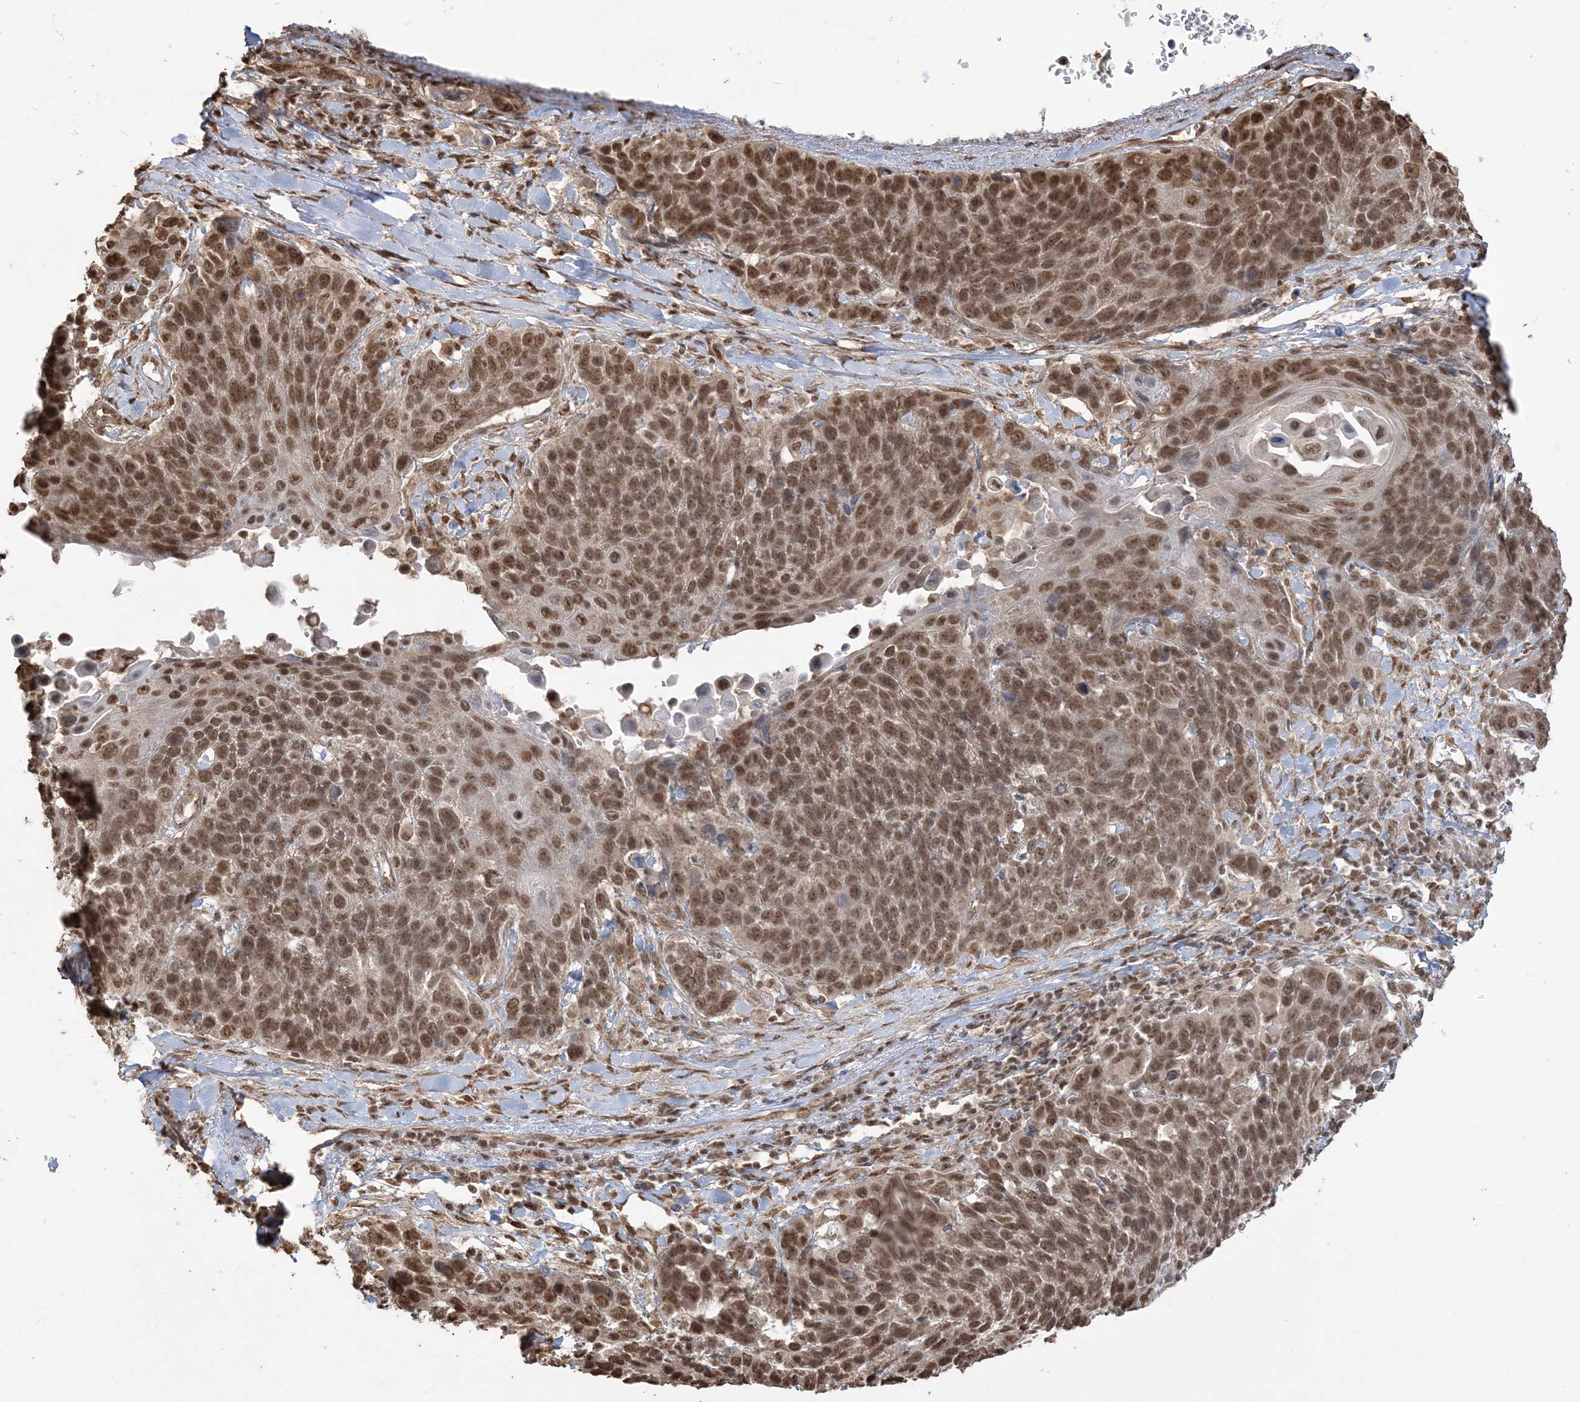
{"staining": {"intensity": "strong", "quantity": ">75%", "location": "nuclear"}, "tissue": "lung cancer", "cell_type": "Tumor cells", "image_type": "cancer", "snomed": [{"axis": "morphology", "description": "Squamous cell carcinoma, NOS"}, {"axis": "topography", "description": "Lung"}], "caption": "Immunohistochemistry (IHC) (DAB (3,3'-diaminobenzidine)) staining of human squamous cell carcinoma (lung) exhibits strong nuclear protein positivity in approximately >75% of tumor cells. (Stains: DAB in brown, nuclei in blue, Microscopy: brightfield microscopy at high magnification).", "gene": "ZNF839", "patient": {"sex": "male", "age": 66}}